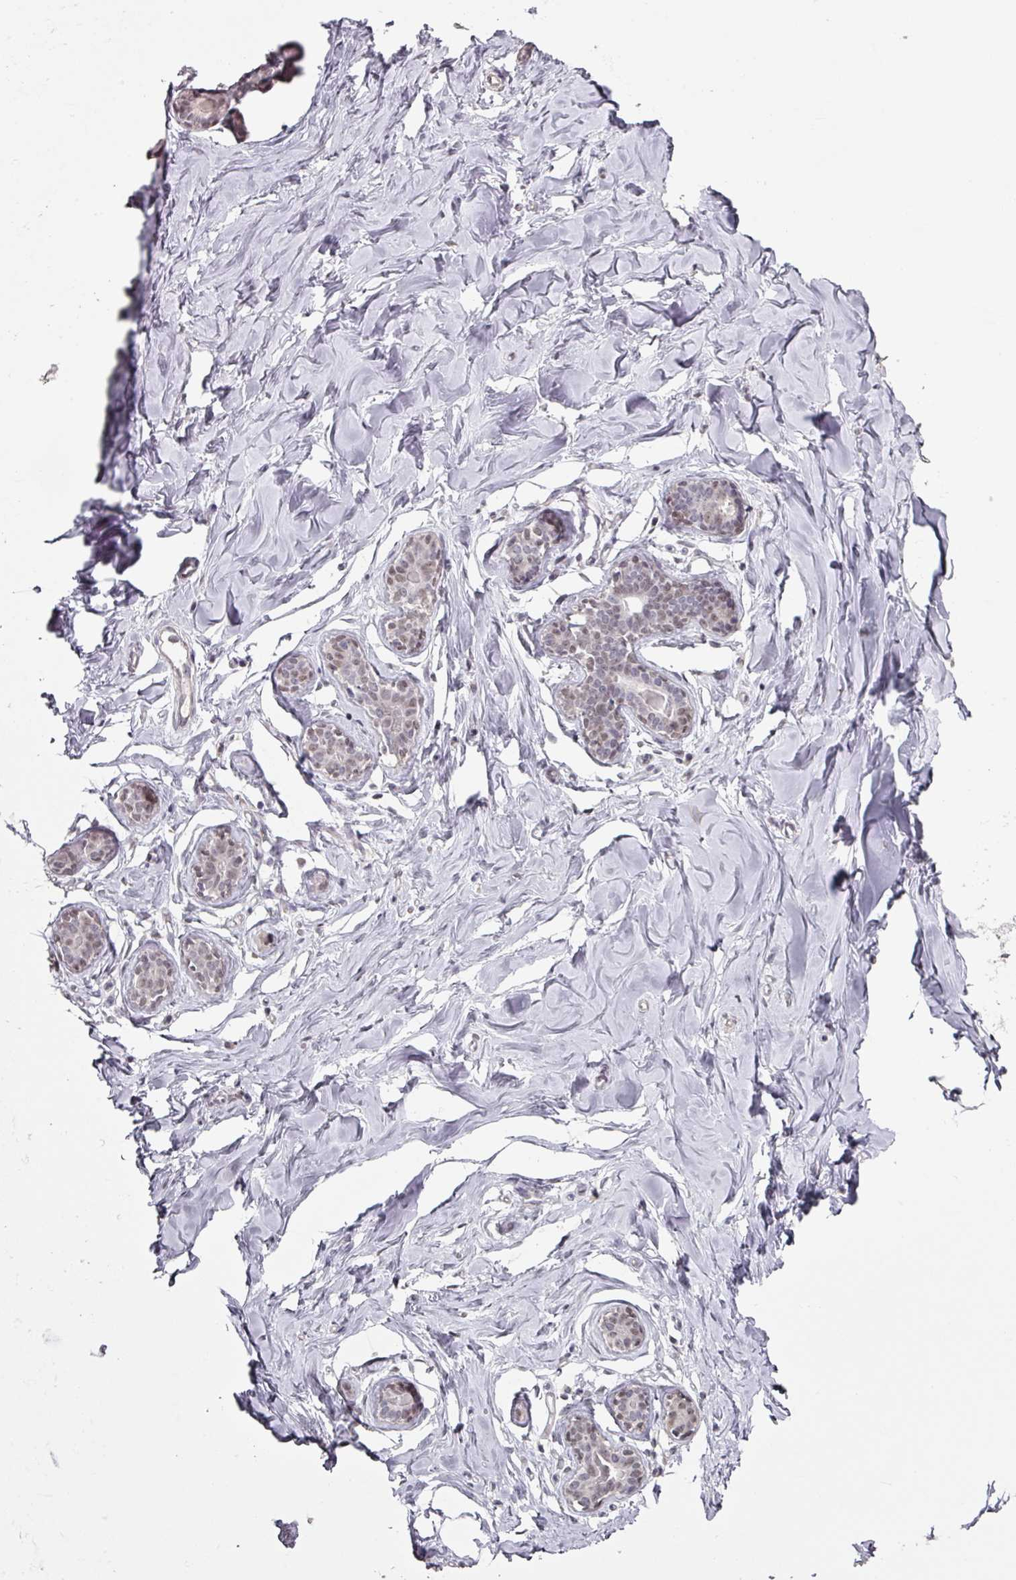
{"staining": {"intensity": "negative", "quantity": "none", "location": "none"}, "tissue": "breast", "cell_type": "Adipocytes", "image_type": "normal", "snomed": [{"axis": "morphology", "description": "Normal tissue, NOS"}, {"axis": "topography", "description": "Breast"}], "caption": "Adipocytes show no significant staining in benign breast. (DAB (3,3'-diaminobenzidine) immunohistochemistry (IHC), high magnification).", "gene": "ELK1", "patient": {"sex": "female", "age": 23}}